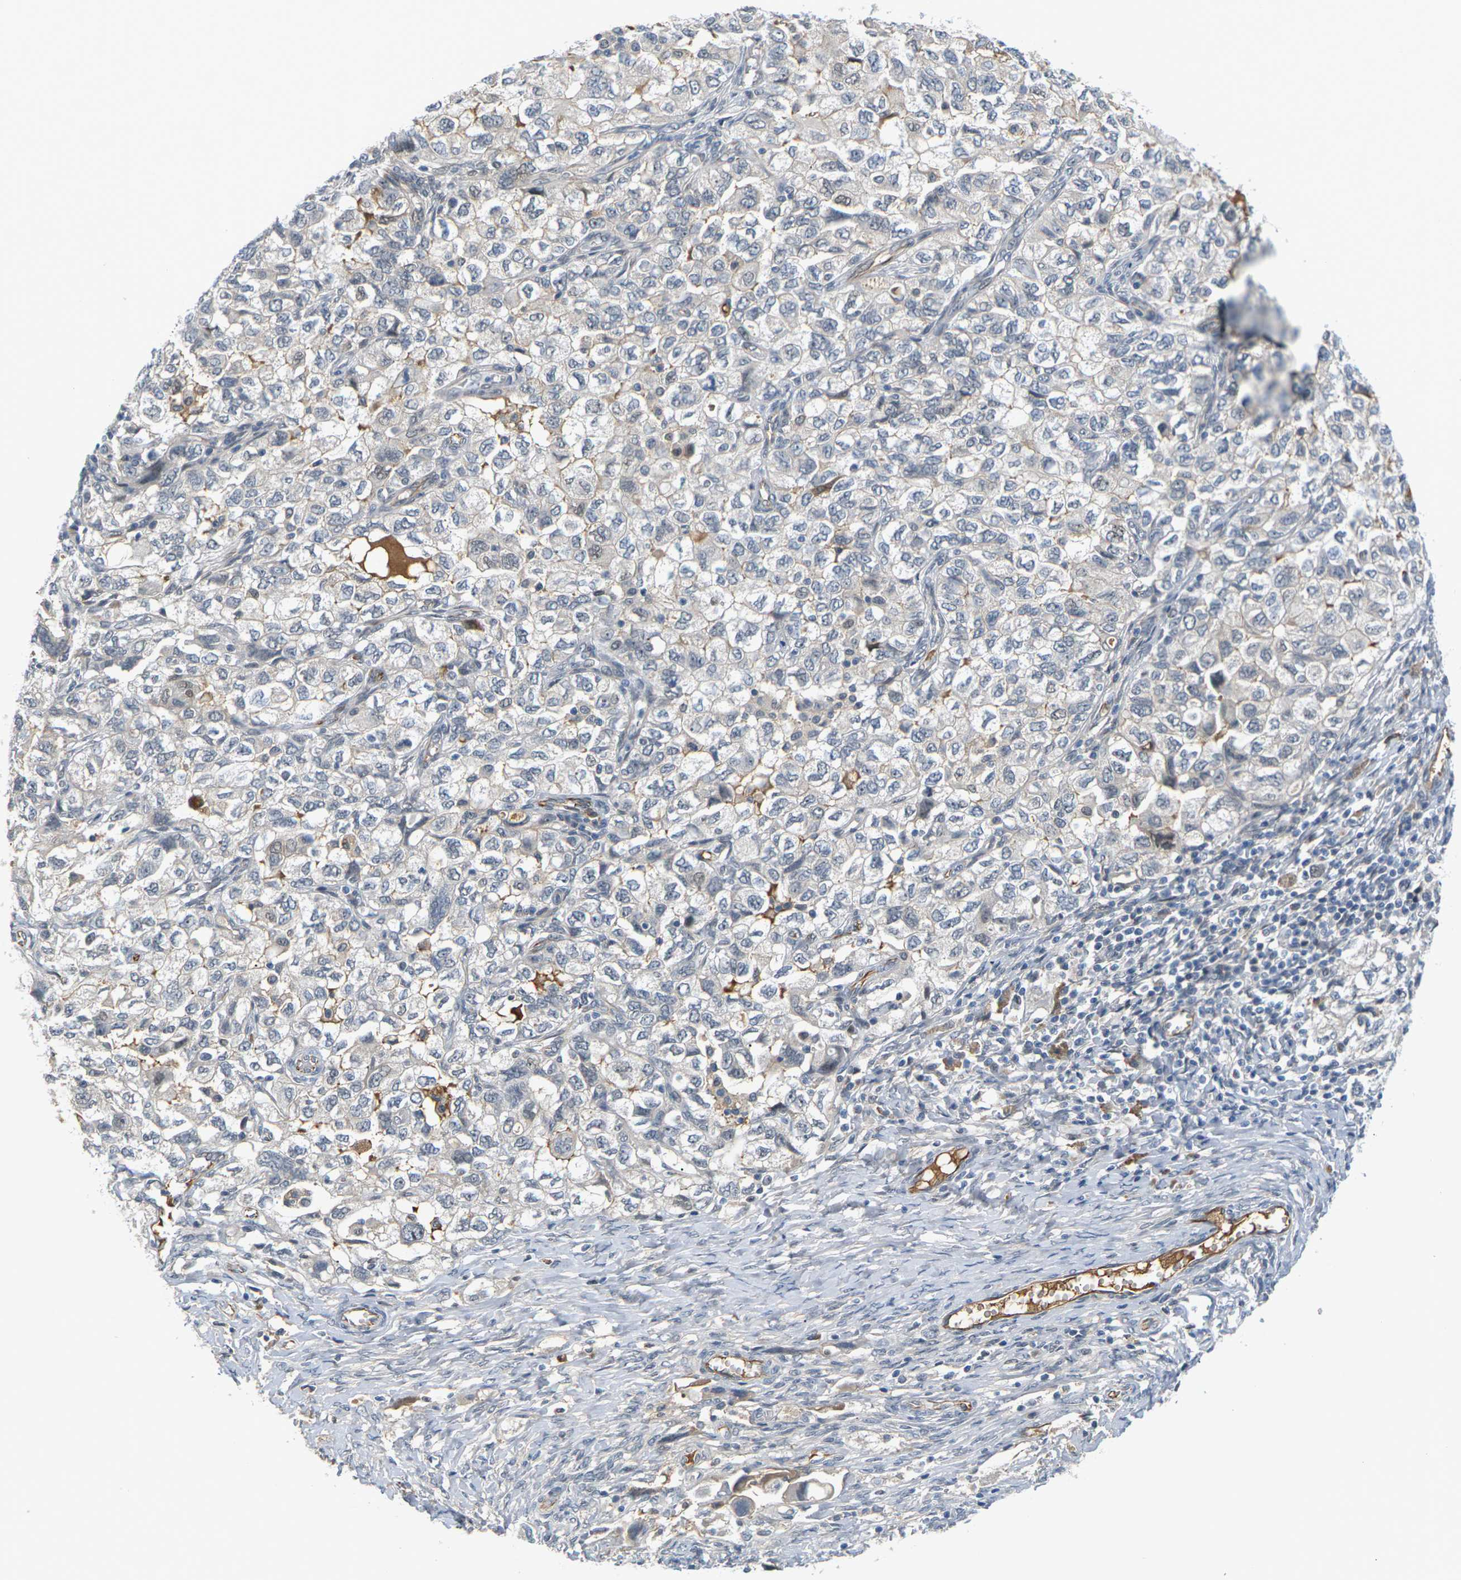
{"staining": {"intensity": "moderate", "quantity": "<25%", "location": "cytoplasmic/membranous,nuclear"}, "tissue": "ovarian cancer", "cell_type": "Tumor cells", "image_type": "cancer", "snomed": [{"axis": "morphology", "description": "Carcinoma, NOS"}, {"axis": "morphology", "description": "Cystadenocarcinoma, serous, NOS"}, {"axis": "topography", "description": "Ovary"}], "caption": "Tumor cells reveal low levels of moderate cytoplasmic/membranous and nuclear positivity in about <25% of cells in human ovarian cancer. Using DAB (3,3'-diaminobenzidine) (brown) and hematoxylin (blue) stains, captured at high magnification using brightfield microscopy.", "gene": "PKP2", "patient": {"sex": "female", "age": 69}}